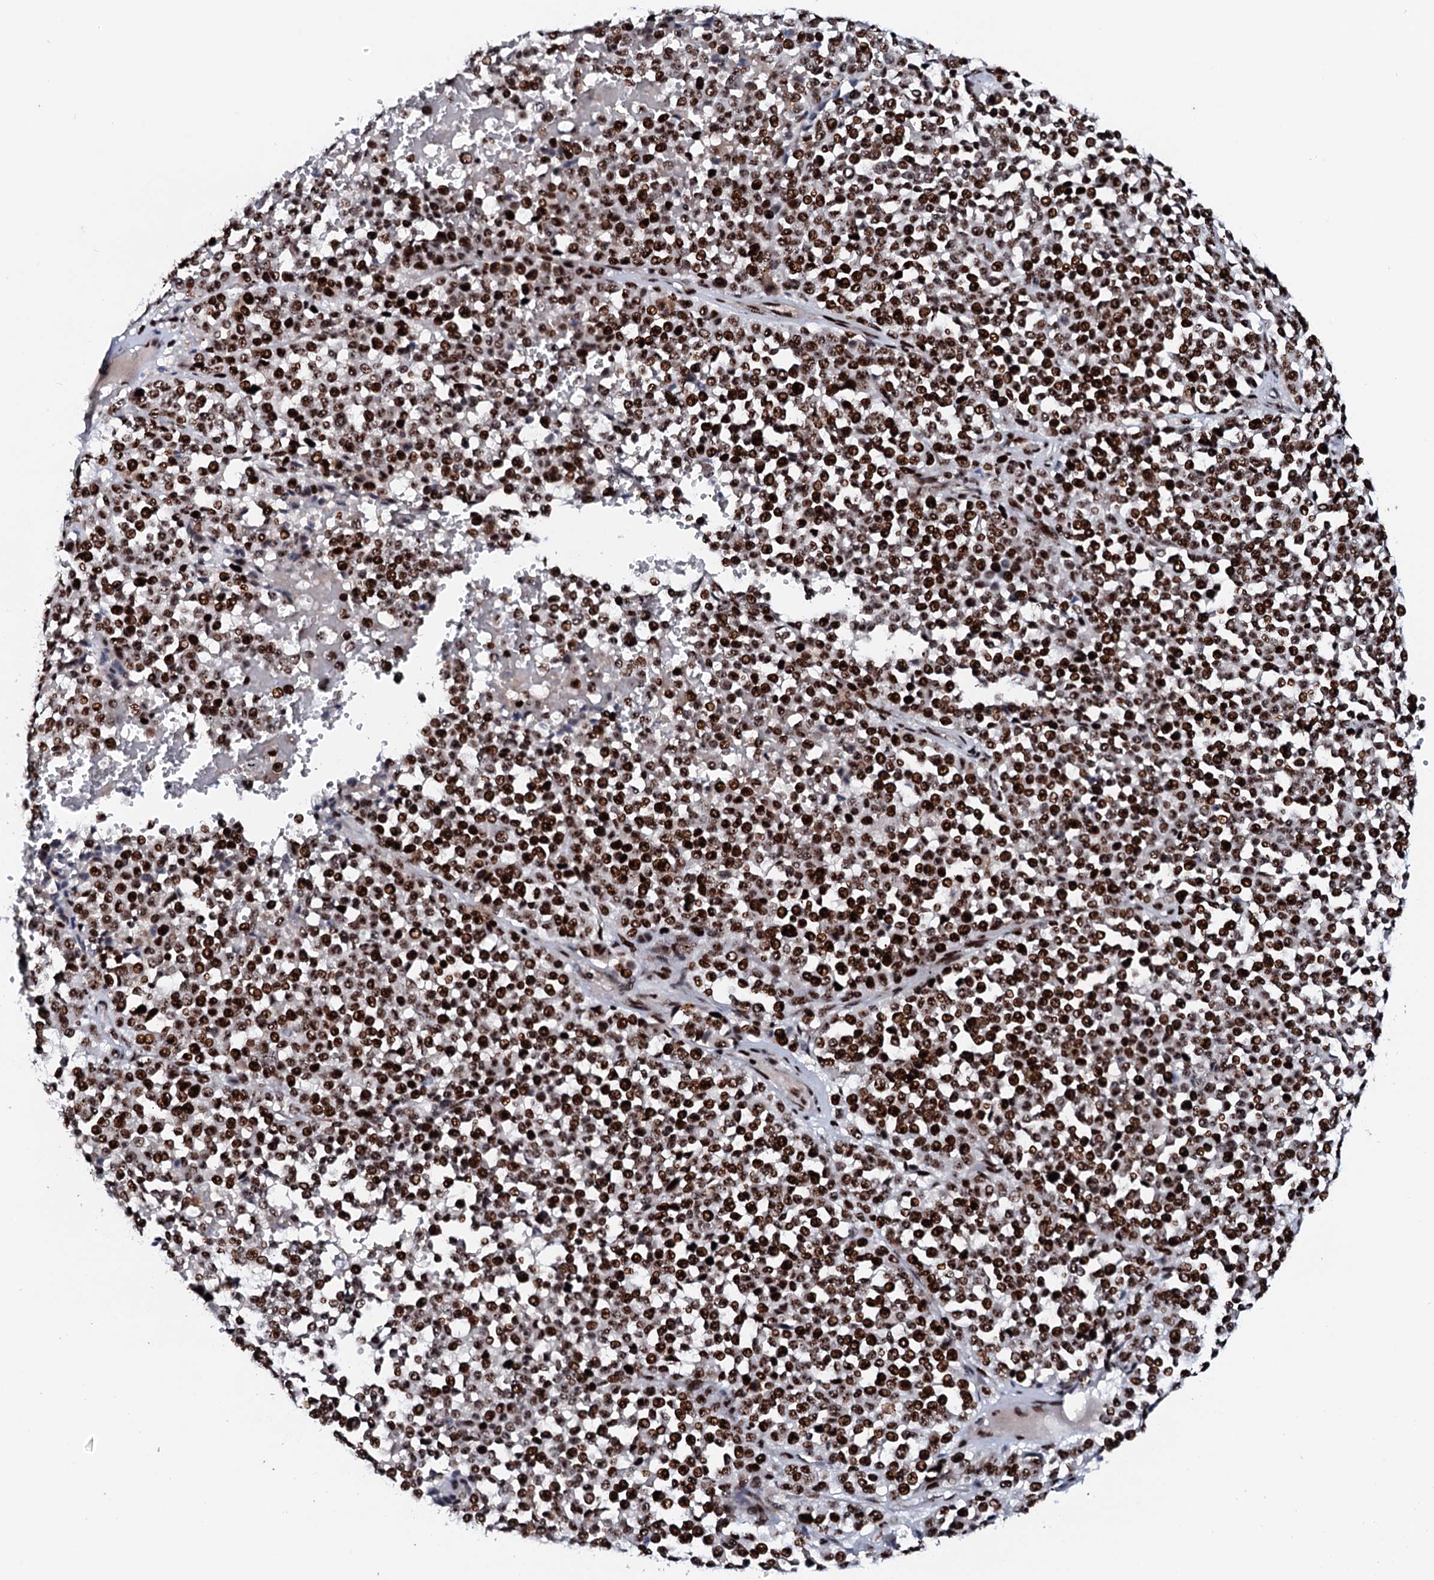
{"staining": {"intensity": "strong", "quantity": ">75%", "location": "nuclear"}, "tissue": "melanoma", "cell_type": "Tumor cells", "image_type": "cancer", "snomed": [{"axis": "morphology", "description": "Malignant melanoma, Metastatic site"}, {"axis": "topography", "description": "Pancreas"}], "caption": "Immunohistochemical staining of human malignant melanoma (metastatic site) exhibits high levels of strong nuclear positivity in about >75% of tumor cells. Using DAB (brown) and hematoxylin (blue) stains, captured at high magnification using brightfield microscopy.", "gene": "NEUROG3", "patient": {"sex": "female", "age": 30}}